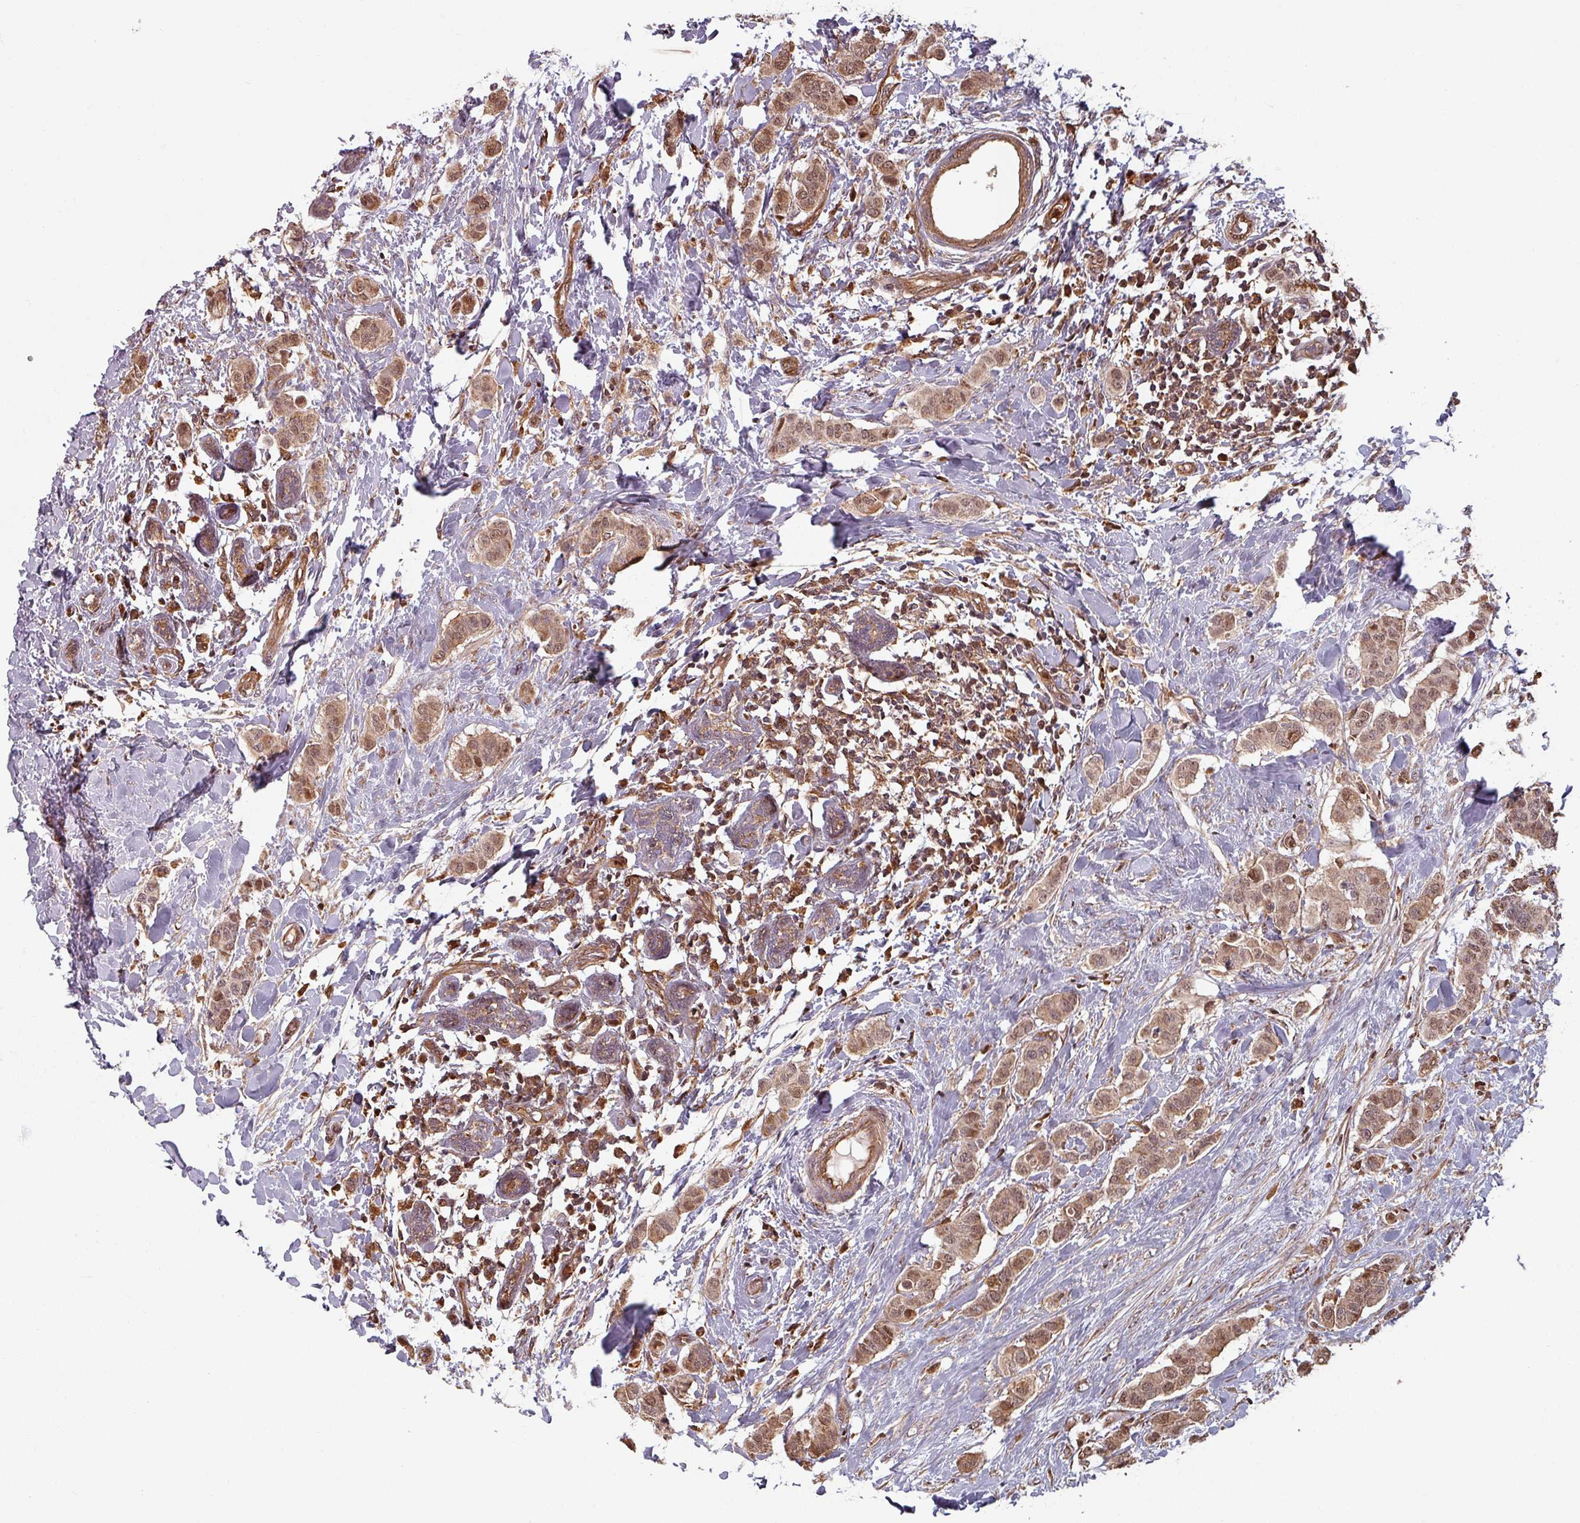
{"staining": {"intensity": "moderate", "quantity": ">75%", "location": "cytoplasmic/membranous,nuclear"}, "tissue": "breast cancer", "cell_type": "Tumor cells", "image_type": "cancer", "snomed": [{"axis": "morphology", "description": "Duct carcinoma"}, {"axis": "topography", "description": "Breast"}], "caption": "DAB immunohistochemical staining of human intraductal carcinoma (breast) demonstrates moderate cytoplasmic/membranous and nuclear protein positivity in about >75% of tumor cells.", "gene": "EID1", "patient": {"sex": "female", "age": 40}}